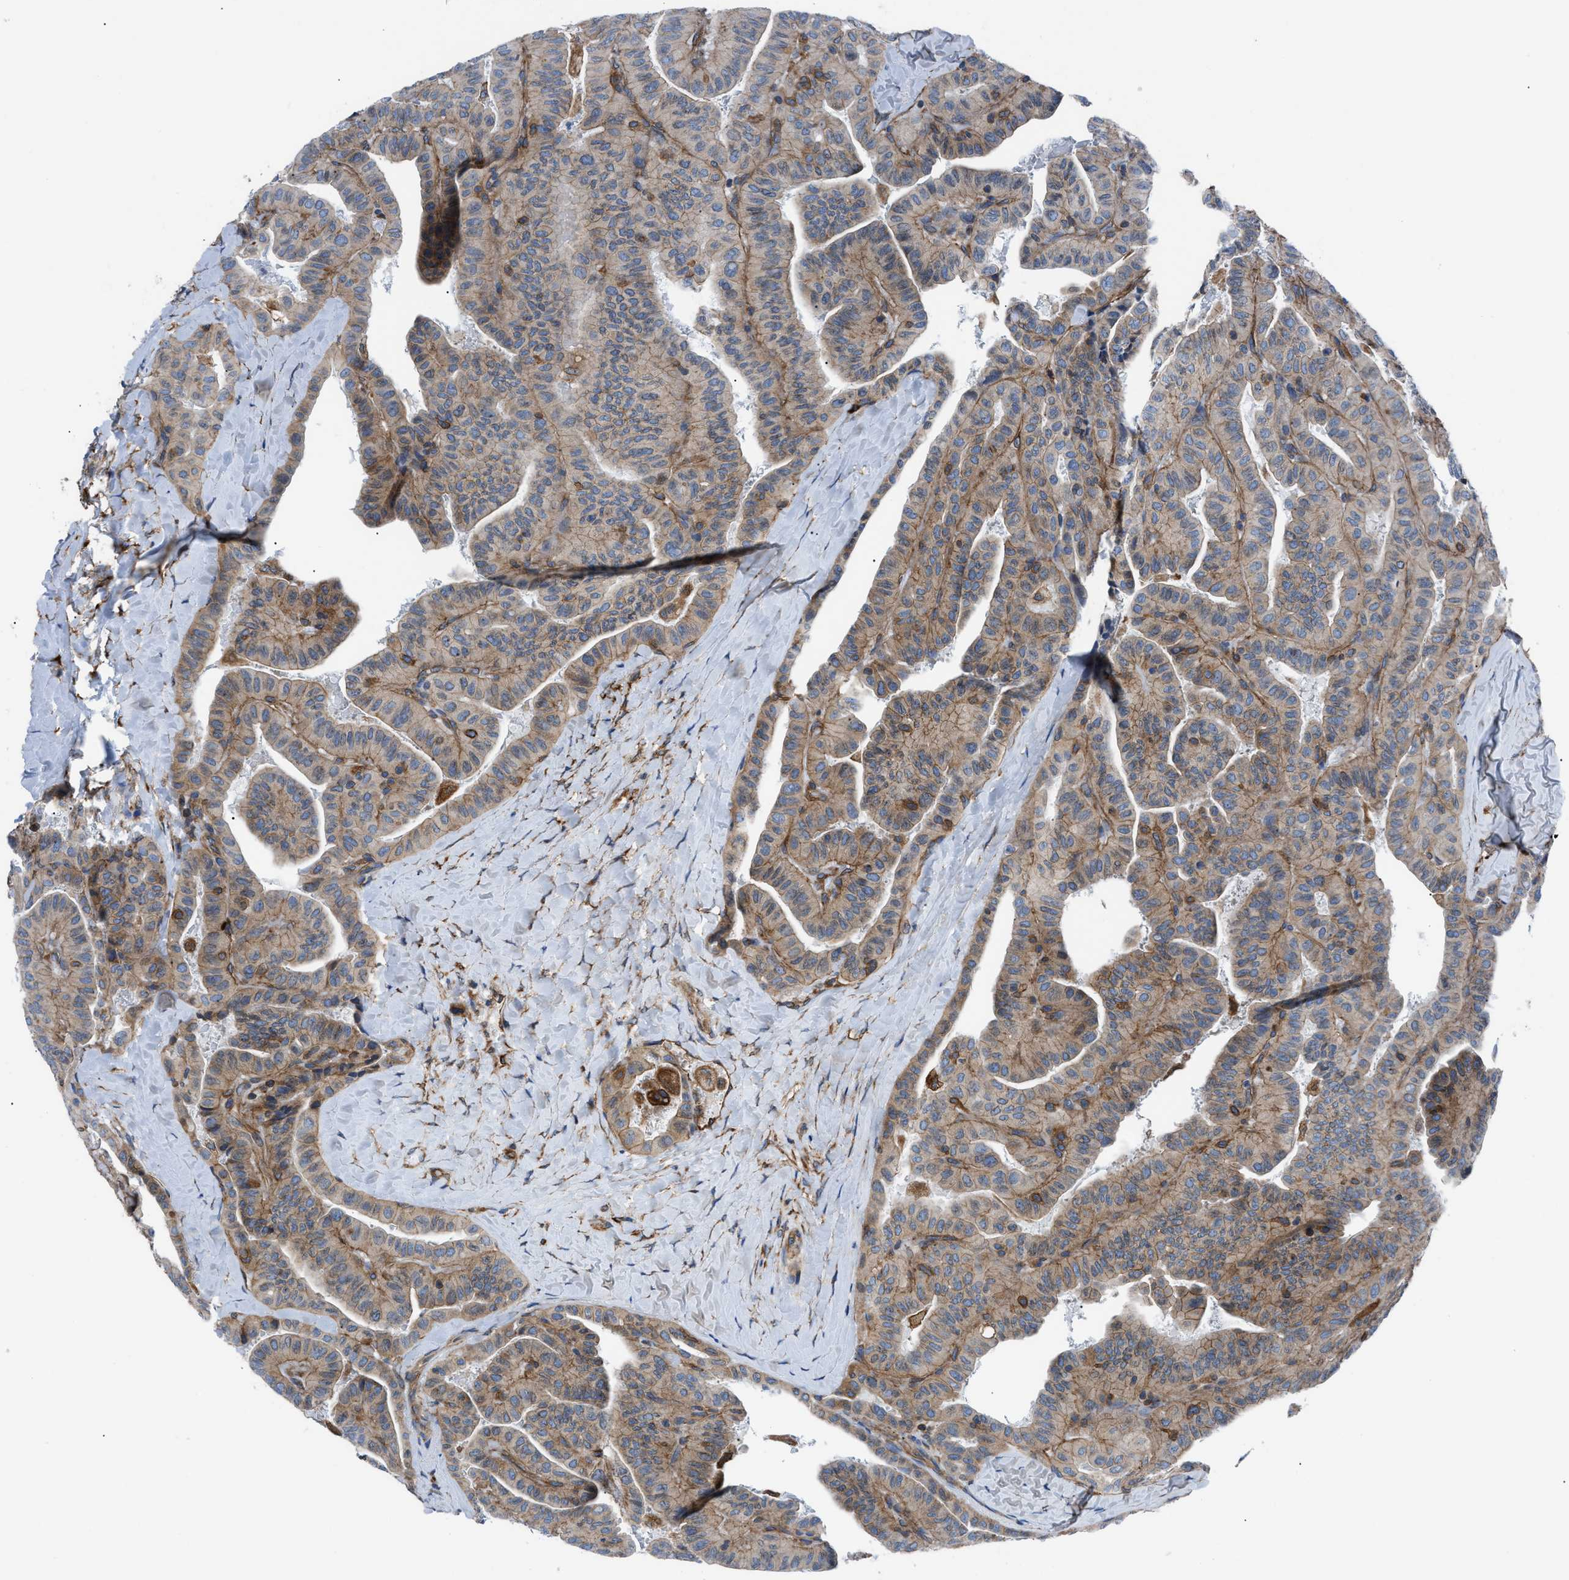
{"staining": {"intensity": "moderate", "quantity": ">75%", "location": "cytoplasmic/membranous"}, "tissue": "thyroid cancer", "cell_type": "Tumor cells", "image_type": "cancer", "snomed": [{"axis": "morphology", "description": "Papillary adenocarcinoma, NOS"}, {"axis": "topography", "description": "Thyroid gland"}], "caption": "Protein staining by immunohistochemistry shows moderate cytoplasmic/membranous expression in approximately >75% of tumor cells in thyroid cancer (papillary adenocarcinoma). The staining was performed using DAB, with brown indicating positive protein expression. Nuclei are stained blue with hematoxylin.", "gene": "DMAC1", "patient": {"sex": "male", "age": 77}}